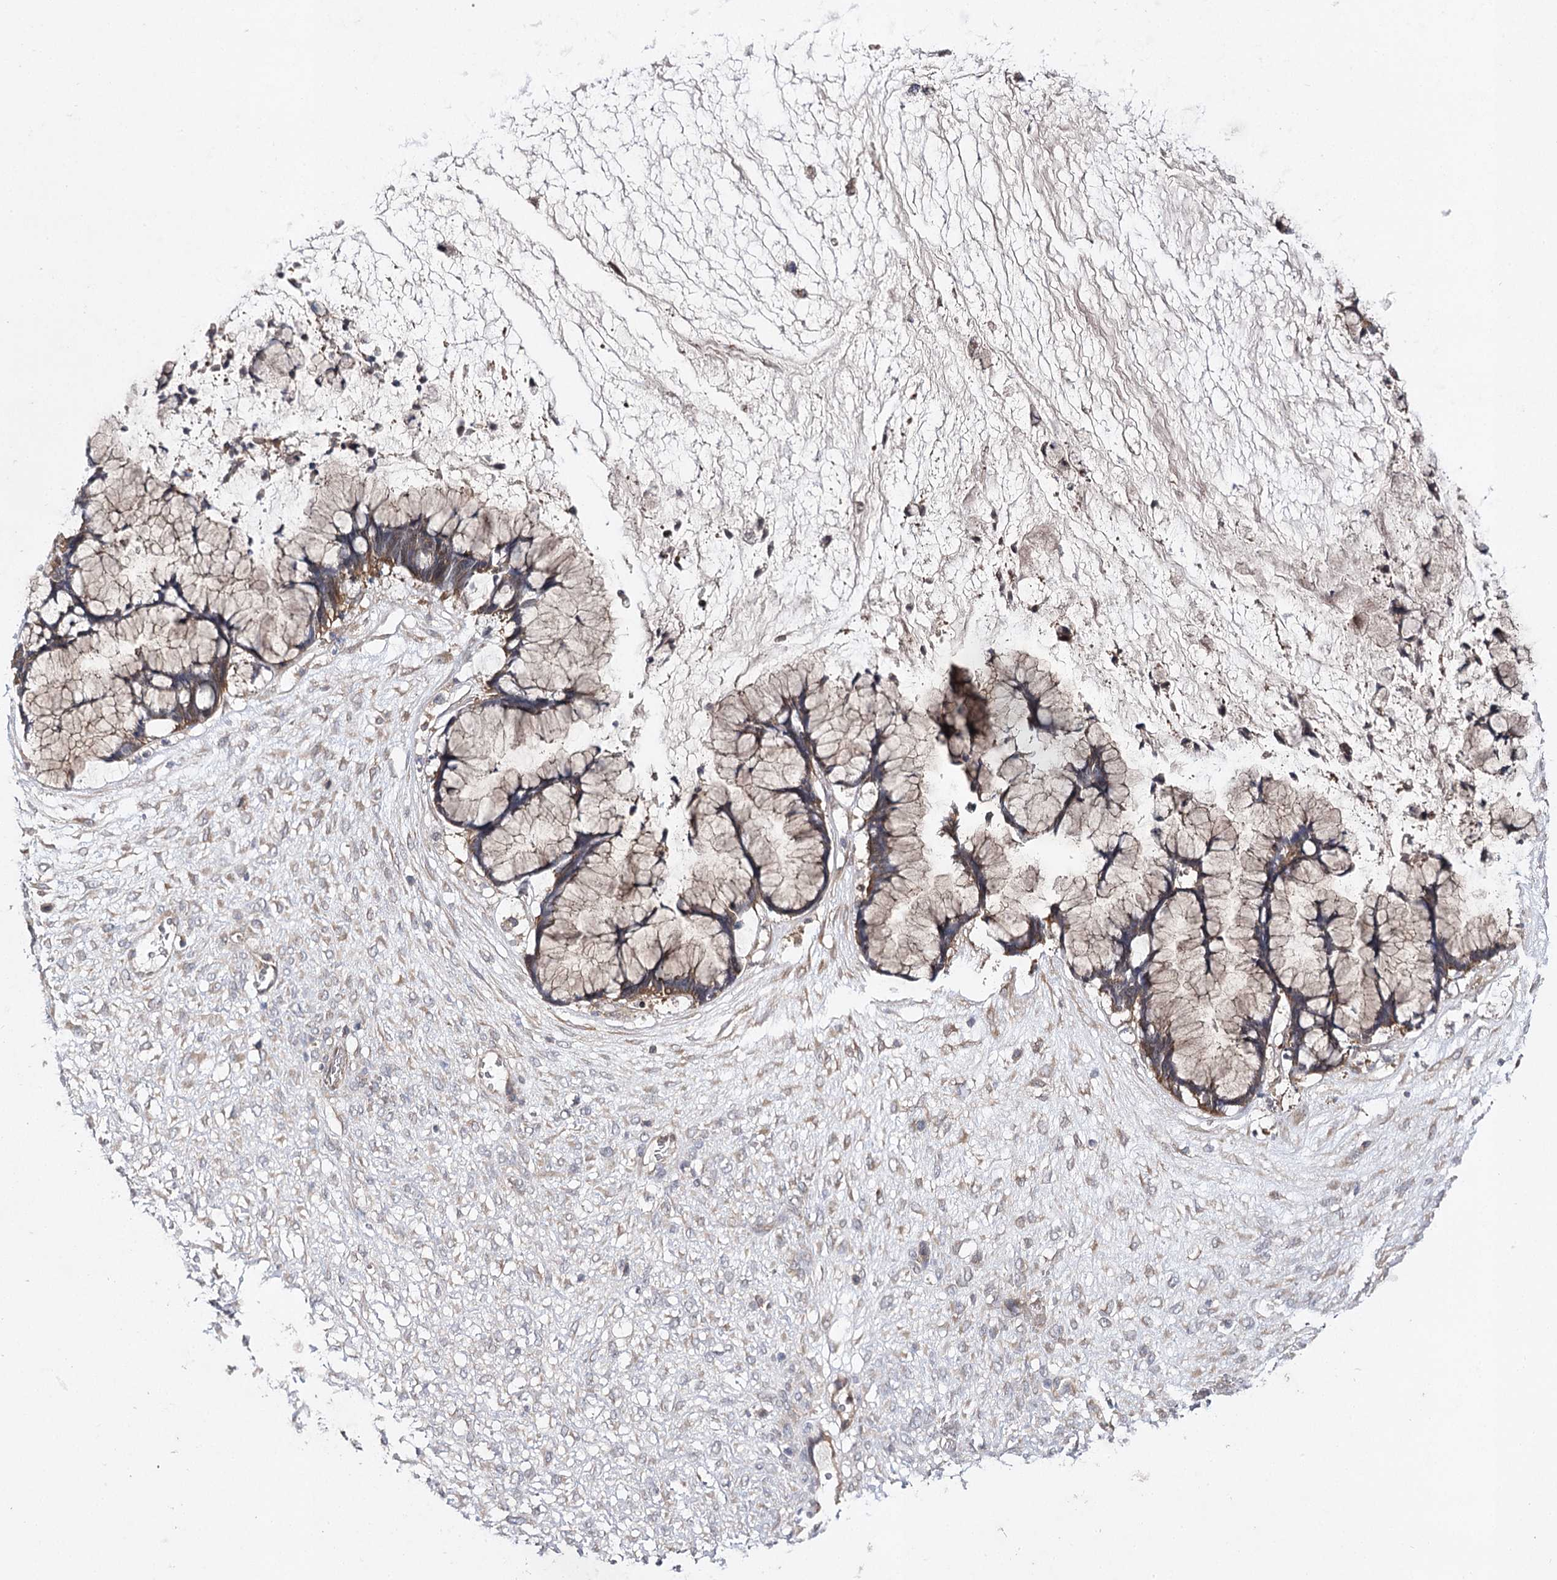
{"staining": {"intensity": "moderate", "quantity": "25%-75%", "location": "cytoplasmic/membranous"}, "tissue": "ovarian cancer", "cell_type": "Tumor cells", "image_type": "cancer", "snomed": [{"axis": "morphology", "description": "Cystadenocarcinoma, mucinous, NOS"}, {"axis": "topography", "description": "Ovary"}], "caption": "Immunohistochemical staining of ovarian cancer (mucinous cystadenocarcinoma) displays medium levels of moderate cytoplasmic/membranous protein staining in about 25%-75% of tumor cells. Nuclei are stained in blue.", "gene": "BCR", "patient": {"sex": "female", "age": 42}}